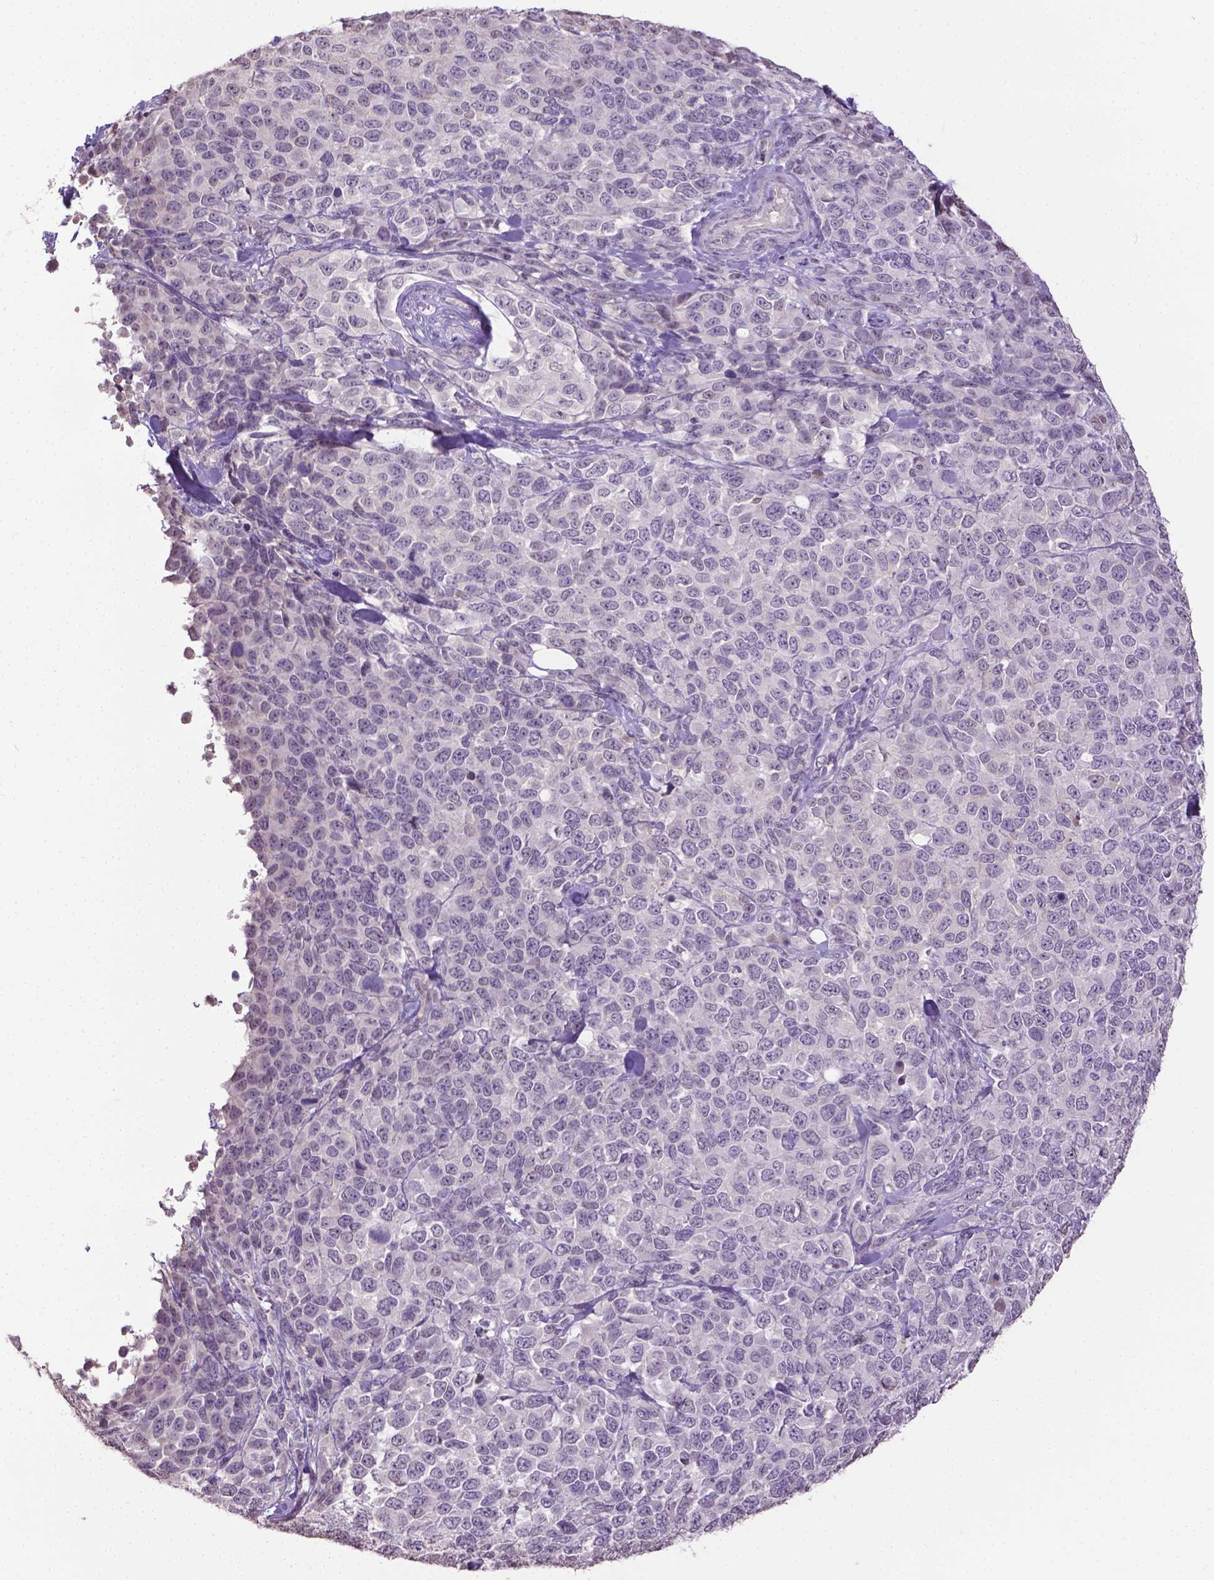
{"staining": {"intensity": "negative", "quantity": "none", "location": "none"}, "tissue": "melanoma", "cell_type": "Tumor cells", "image_type": "cancer", "snomed": [{"axis": "morphology", "description": "Malignant melanoma, Metastatic site"}, {"axis": "topography", "description": "Skin"}], "caption": "Immunohistochemistry (IHC) micrograph of neoplastic tissue: human melanoma stained with DAB reveals no significant protein expression in tumor cells. Brightfield microscopy of immunohistochemistry (IHC) stained with DAB (3,3'-diaminobenzidine) (brown) and hematoxylin (blue), captured at high magnification.", "gene": "CPM", "patient": {"sex": "male", "age": 84}}